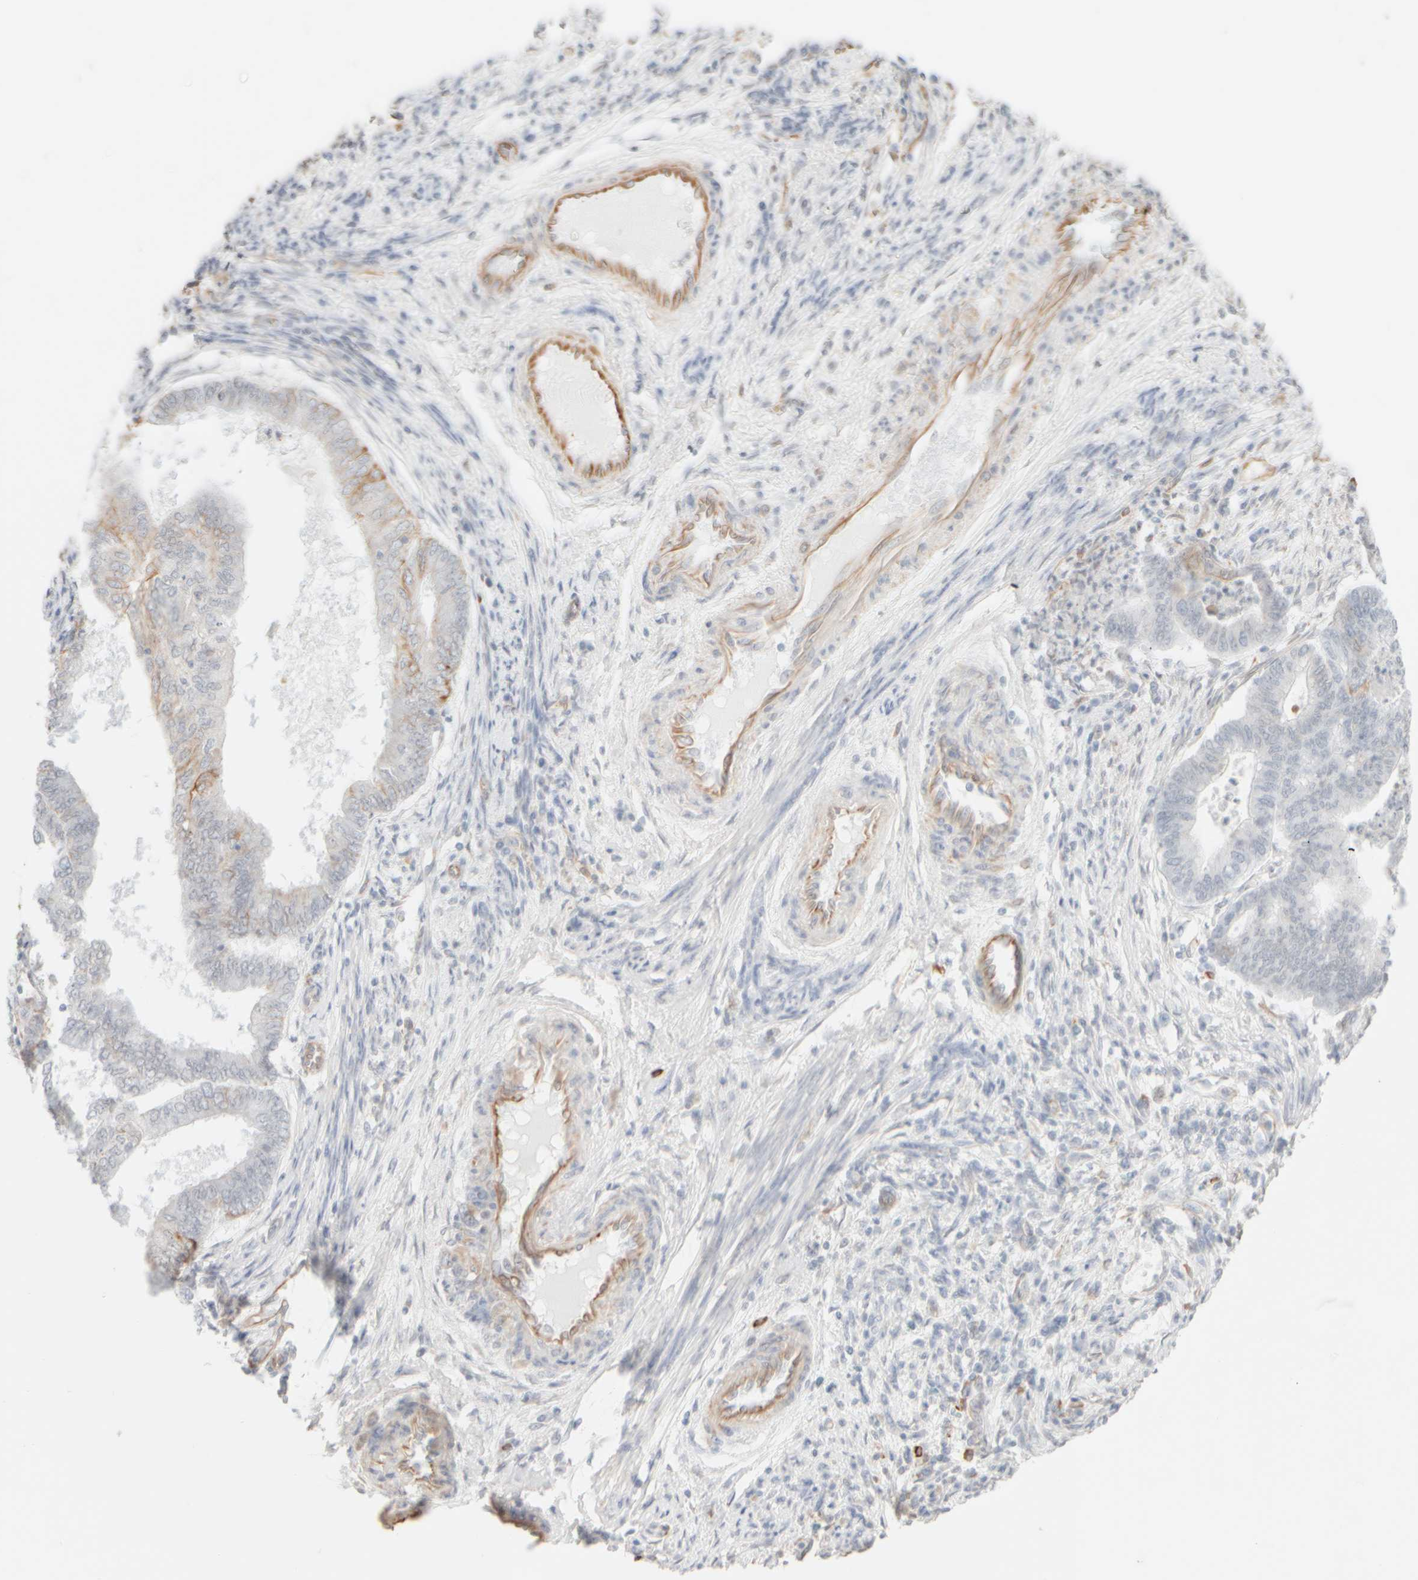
{"staining": {"intensity": "weak", "quantity": "<25%", "location": "cytoplasmic/membranous"}, "tissue": "endometrial cancer", "cell_type": "Tumor cells", "image_type": "cancer", "snomed": [{"axis": "morphology", "description": "Polyp, NOS"}, {"axis": "morphology", "description": "Adenocarcinoma, NOS"}, {"axis": "morphology", "description": "Adenoma, NOS"}, {"axis": "topography", "description": "Endometrium"}], "caption": "This is an immunohistochemistry (IHC) histopathology image of endometrial cancer (adenocarcinoma). There is no positivity in tumor cells.", "gene": "KRT15", "patient": {"sex": "female", "age": 79}}